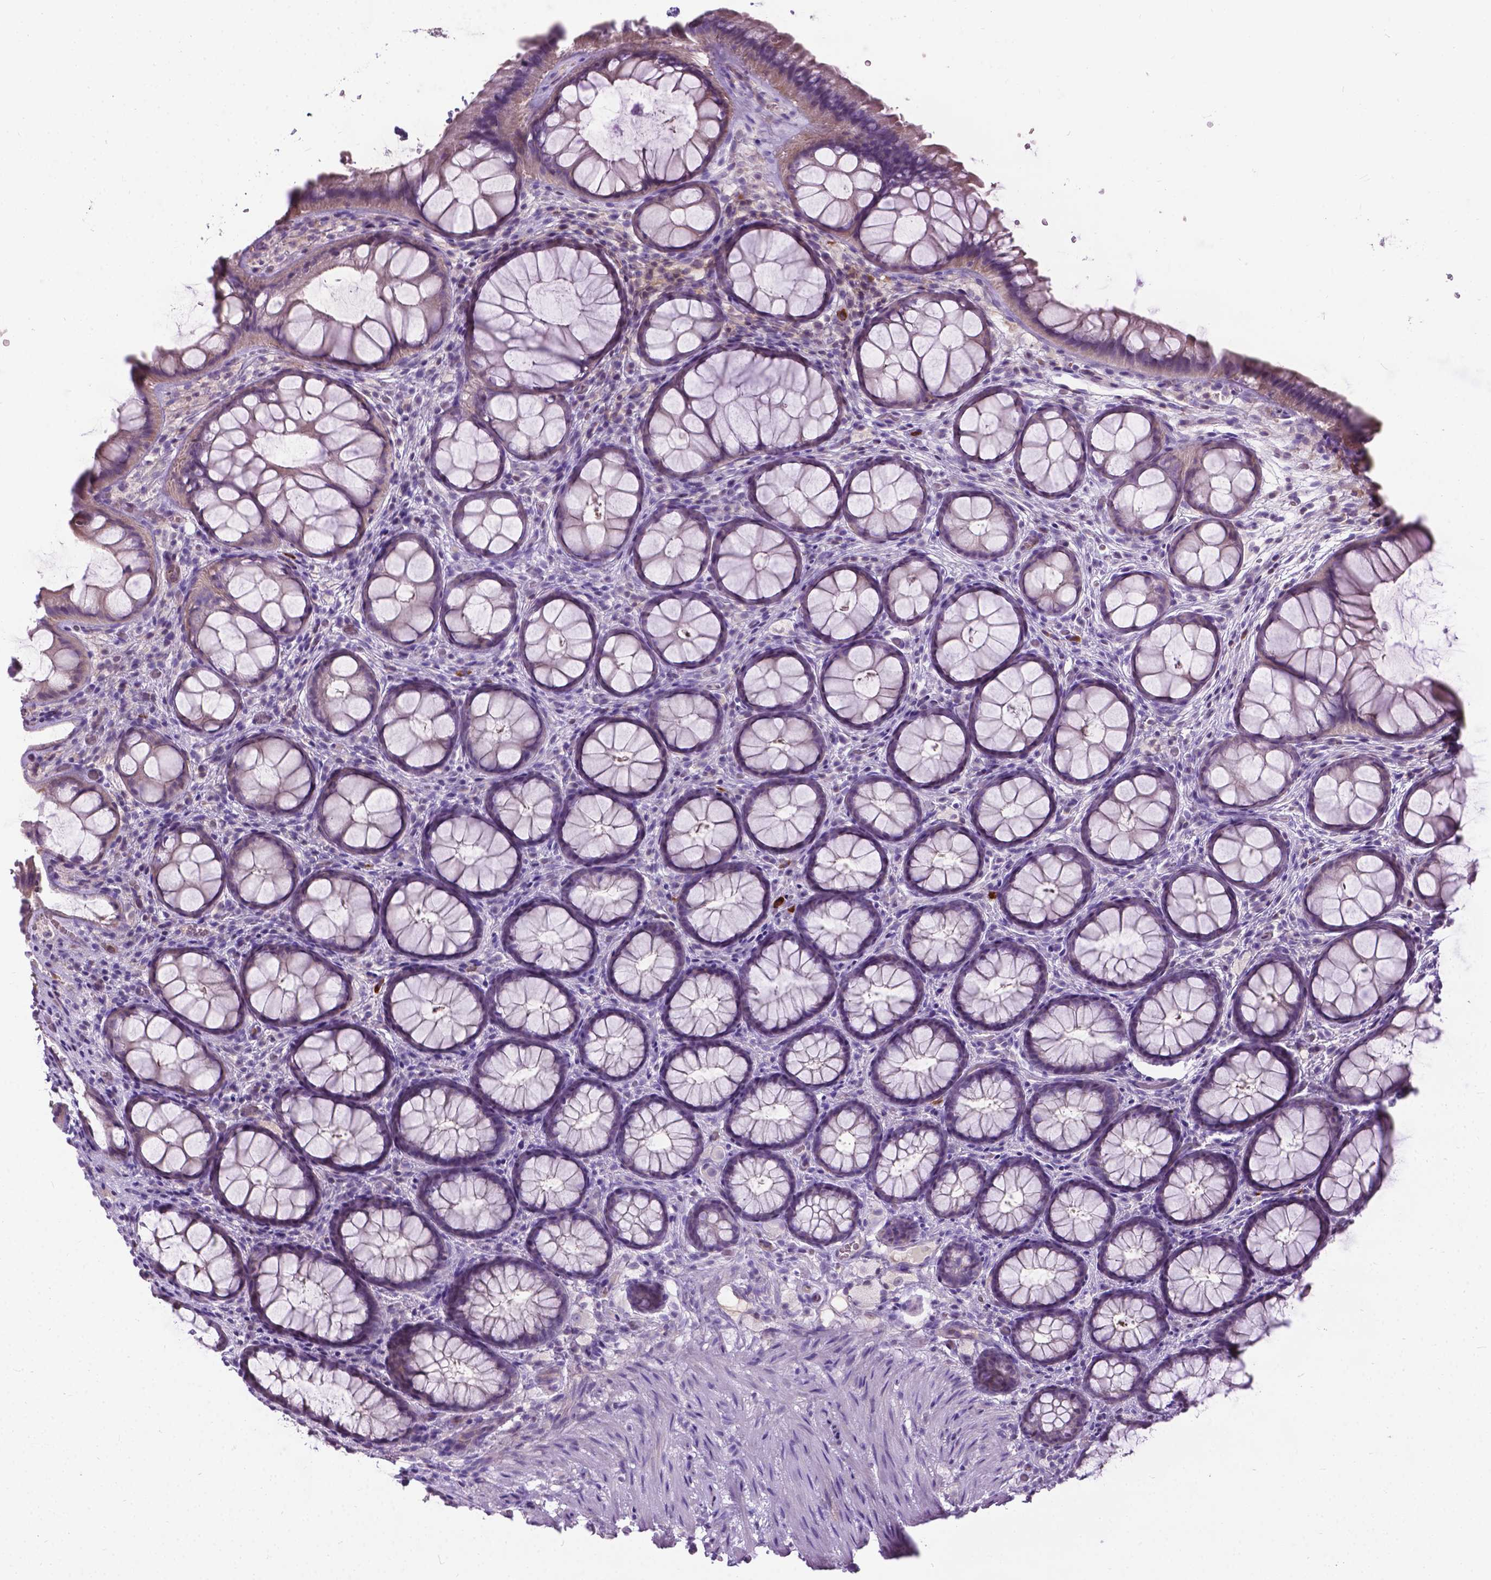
{"staining": {"intensity": "negative", "quantity": "none", "location": "none"}, "tissue": "rectum", "cell_type": "Glandular cells", "image_type": "normal", "snomed": [{"axis": "morphology", "description": "Normal tissue, NOS"}, {"axis": "topography", "description": "Rectum"}], "caption": "The immunohistochemistry (IHC) micrograph has no significant positivity in glandular cells of rectum. (Stains: DAB (3,3'-diaminobenzidine) immunohistochemistry (IHC) with hematoxylin counter stain, Microscopy: brightfield microscopy at high magnification).", "gene": "JAK3", "patient": {"sex": "female", "age": 62}}